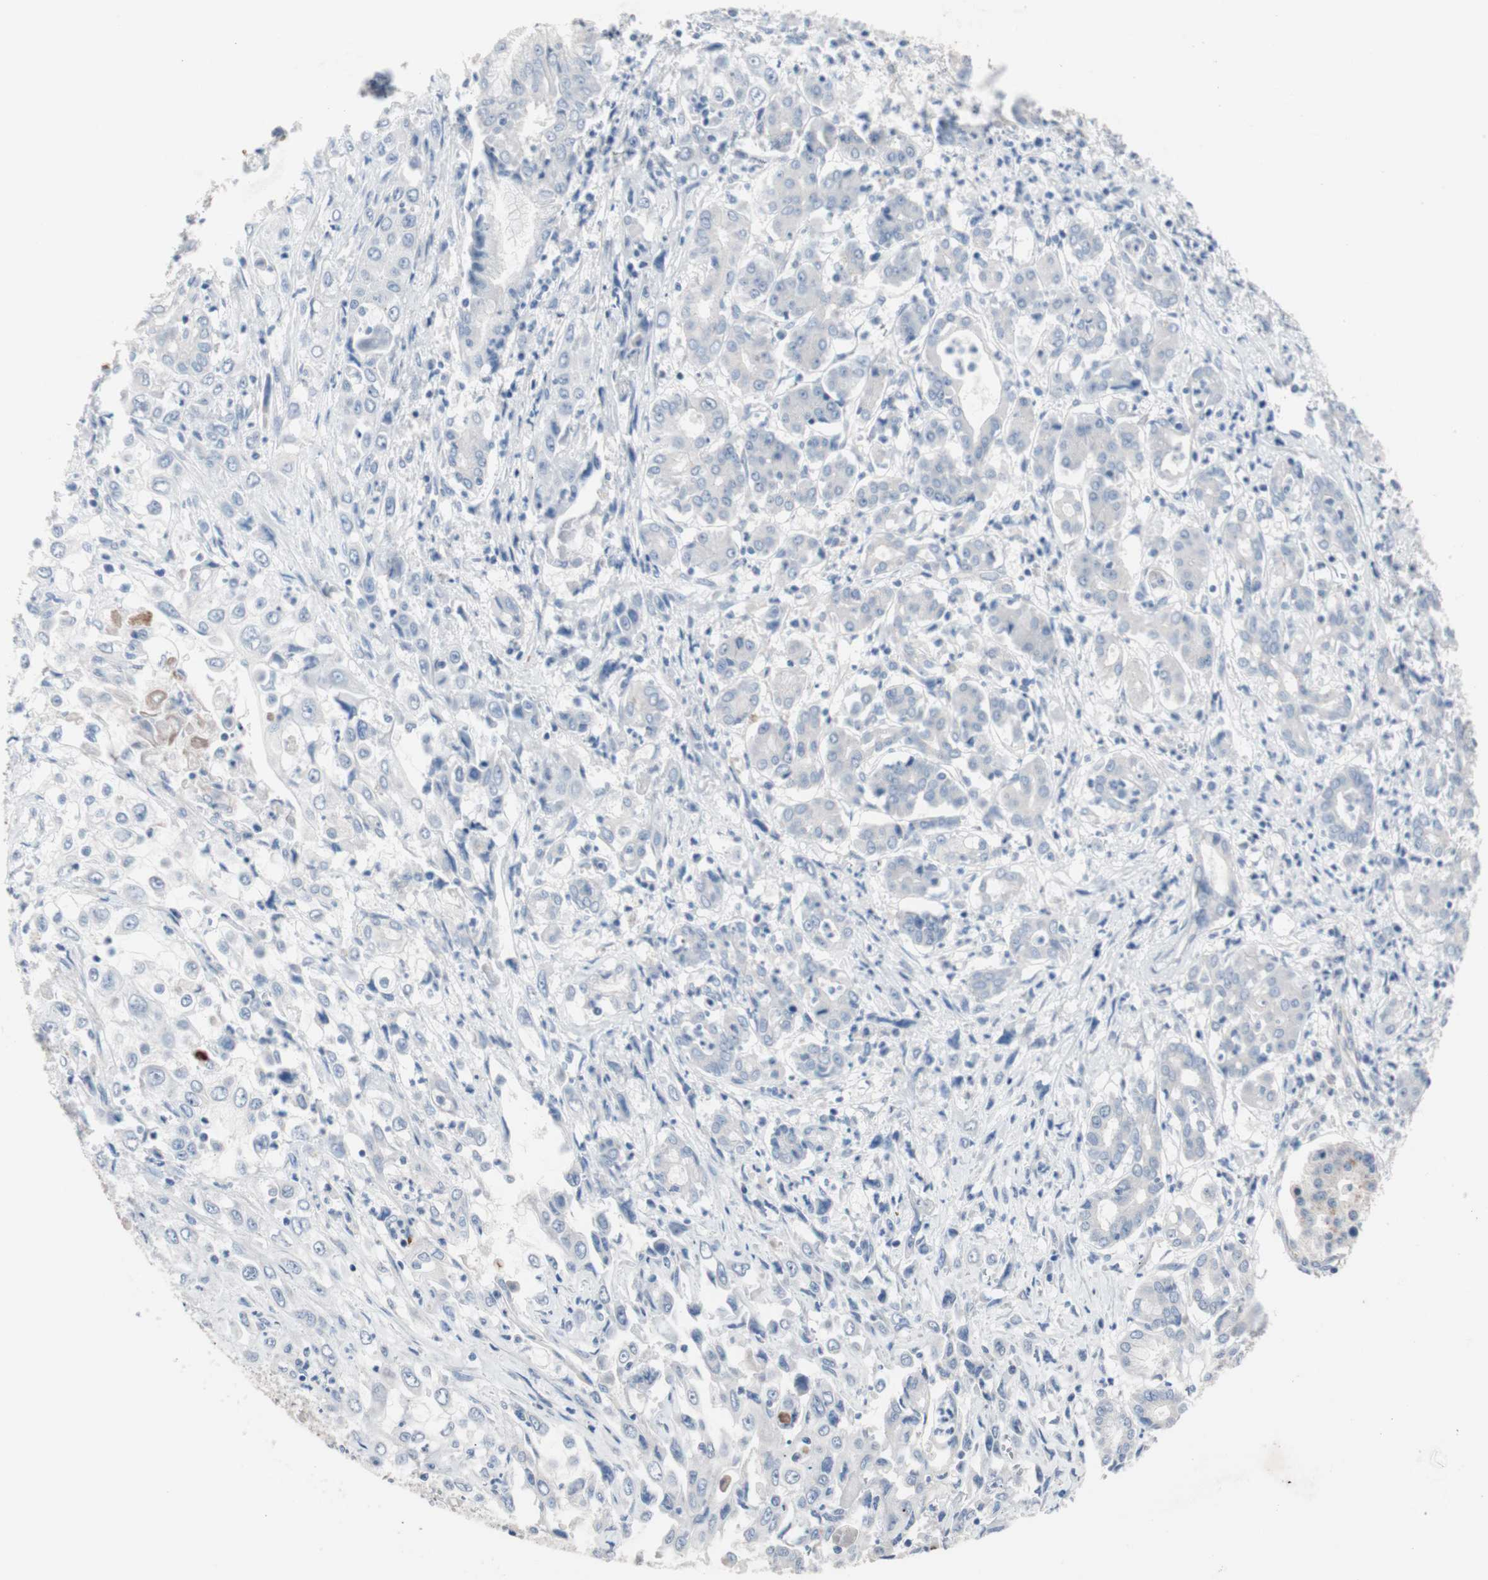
{"staining": {"intensity": "negative", "quantity": "none", "location": "none"}, "tissue": "pancreatic cancer", "cell_type": "Tumor cells", "image_type": "cancer", "snomed": [{"axis": "morphology", "description": "Adenocarcinoma, NOS"}, {"axis": "topography", "description": "Pancreas"}], "caption": "DAB immunohistochemical staining of human adenocarcinoma (pancreatic) reveals no significant staining in tumor cells.", "gene": "ULBP1", "patient": {"sex": "male", "age": 70}}